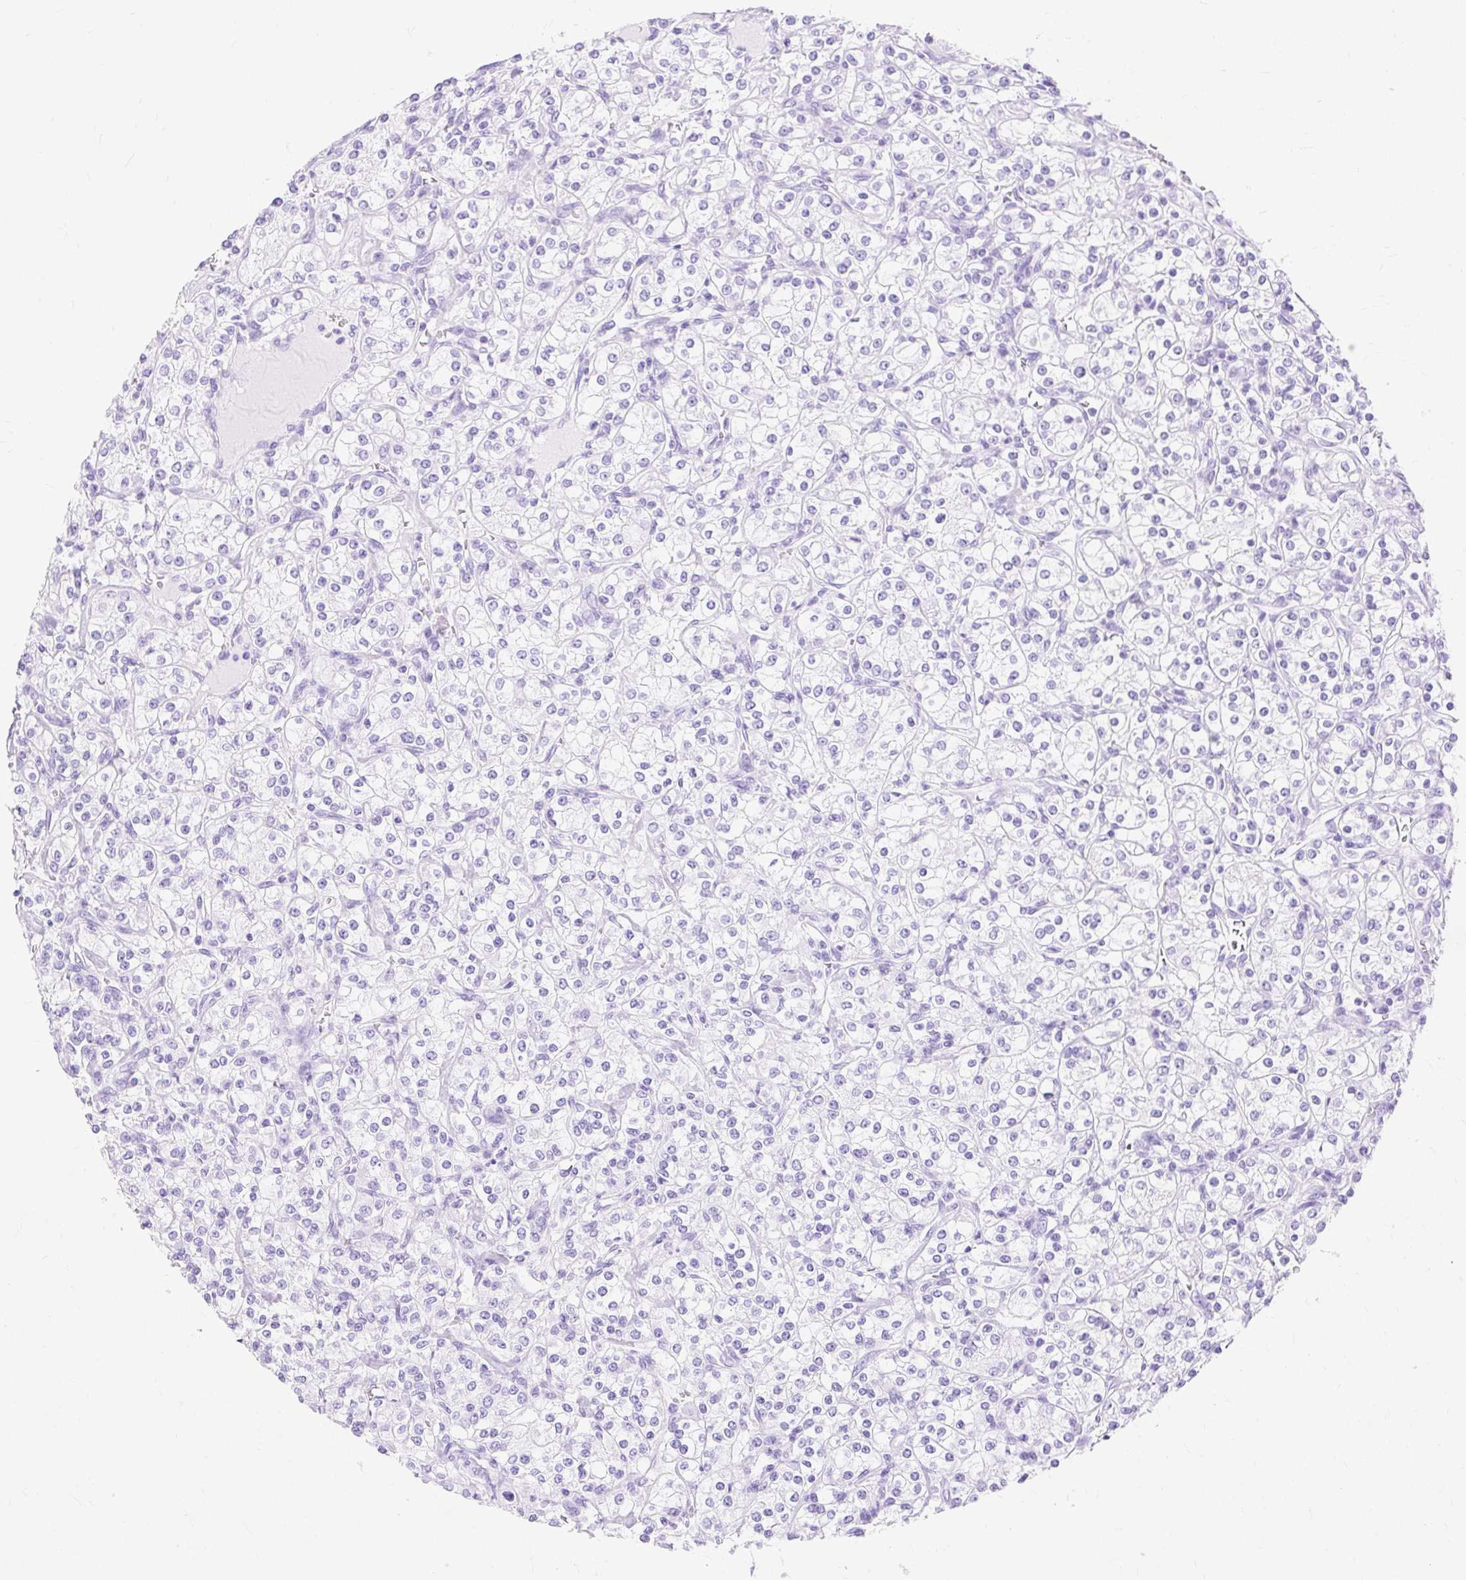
{"staining": {"intensity": "negative", "quantity": "none", "location": "none"}, "tissue": "renal cancer", "cell_type": "Tumor cells", "image_type": "cancer", "snomed": [{"axis": "morphology", "description": "Adenocarcinoma, NOS"}, {"axis": "topography", "description": "Kidney"}], "caption": "Renal cancer (adenocarcinoma) was stained to show a protein in brown. There is no significant positivity in tumor cells. (DAB IHC with hematoxylin counter stain).", "gene": "MBP", "patient": {"sex": "male", "age": 77}}